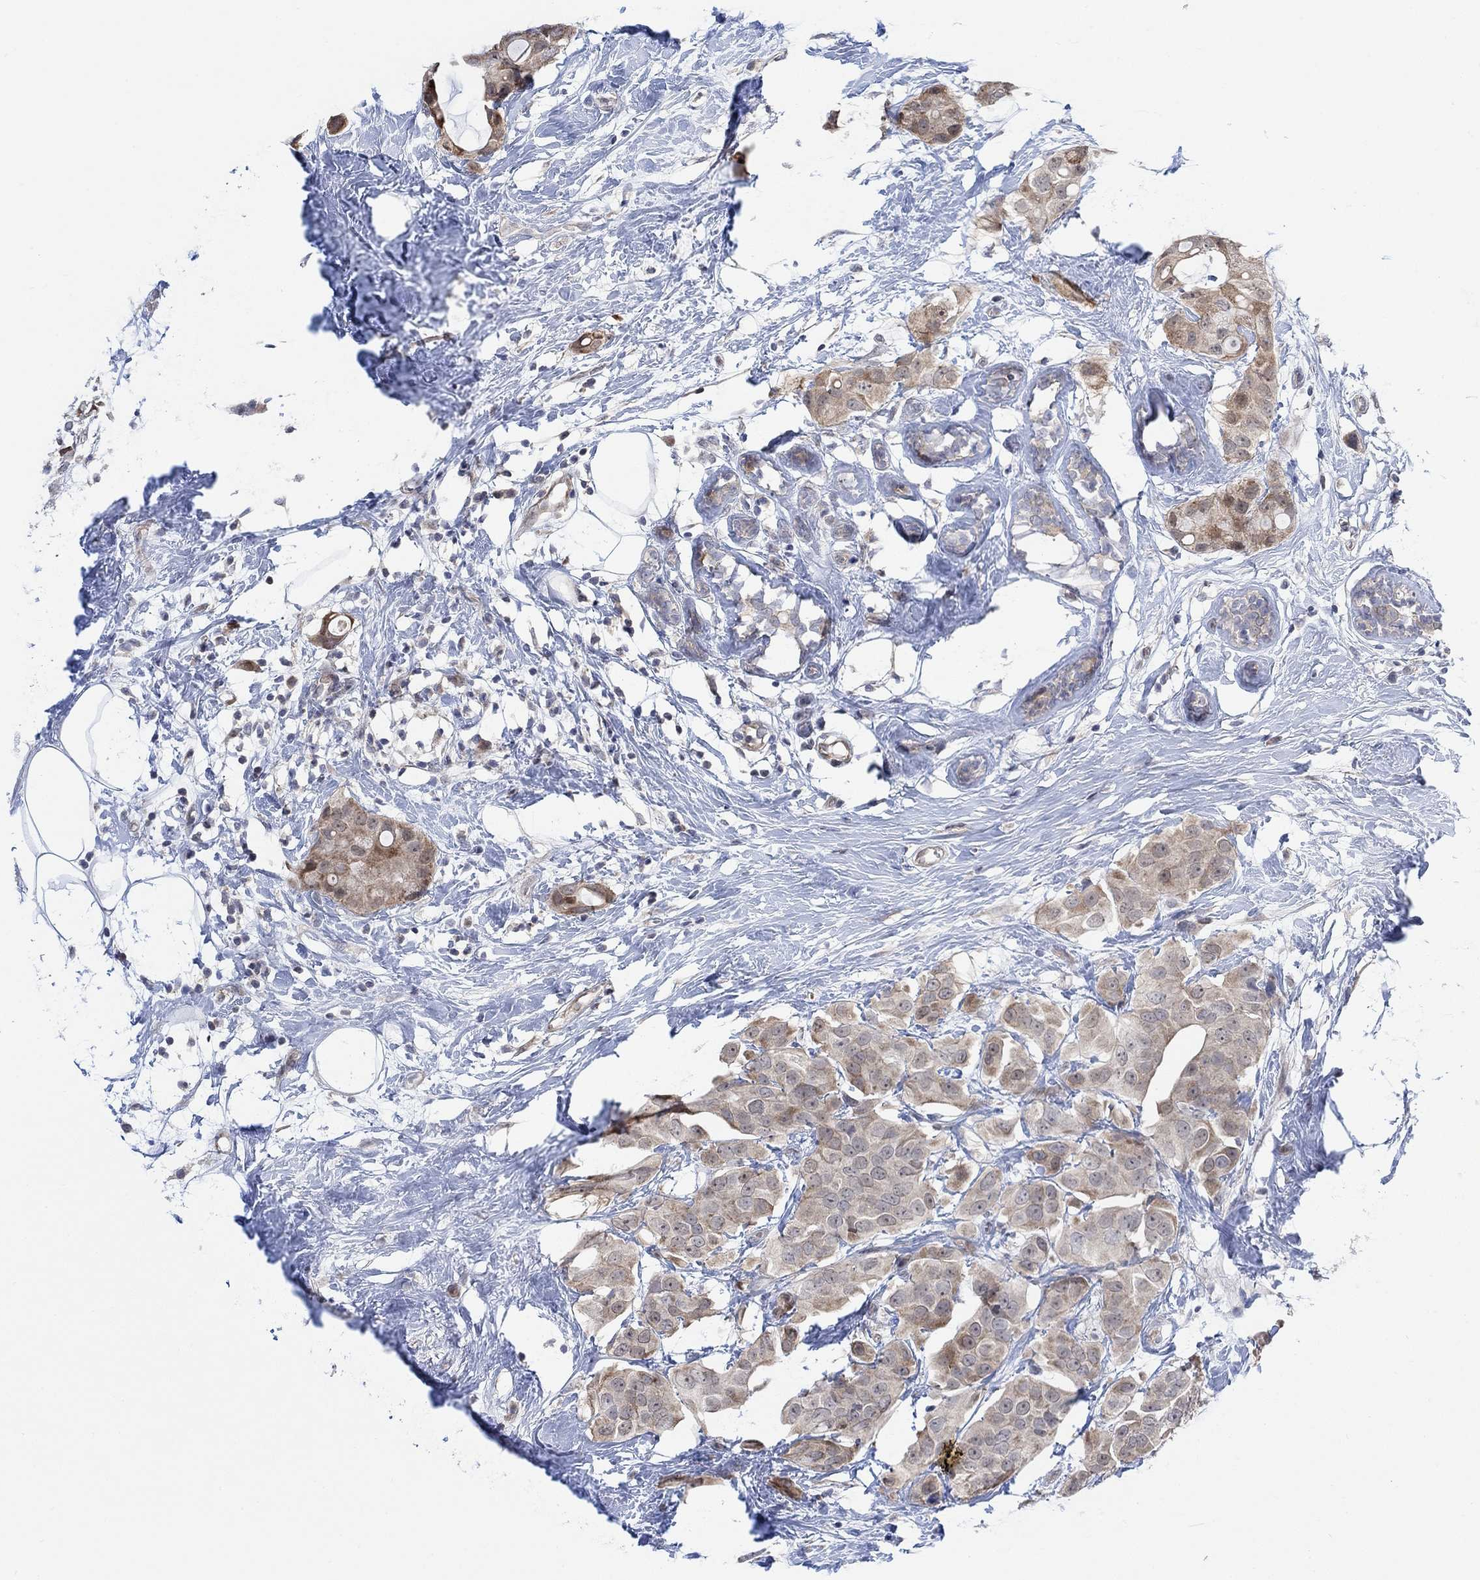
{"staining": {"intensity": "weak", "quantity": "25%-75%", "location": "cytoplasmic/membranous"}, "tissue": "breast cancer", "cell_type": "Tumor cells", "image_type": "cancer", "snomed": [{"axis": "morphology", "description": "Duct carcinoma"}, {"axis": "topography", "description": "Breast"}], "caption": "Protein staining exhibits weak cytoplasmic/membranous expression in approximately 25%-75% of tumor cells in breast cancer.", "gene": "CNTF", "patient": {"sex": "female", "age": 45}}